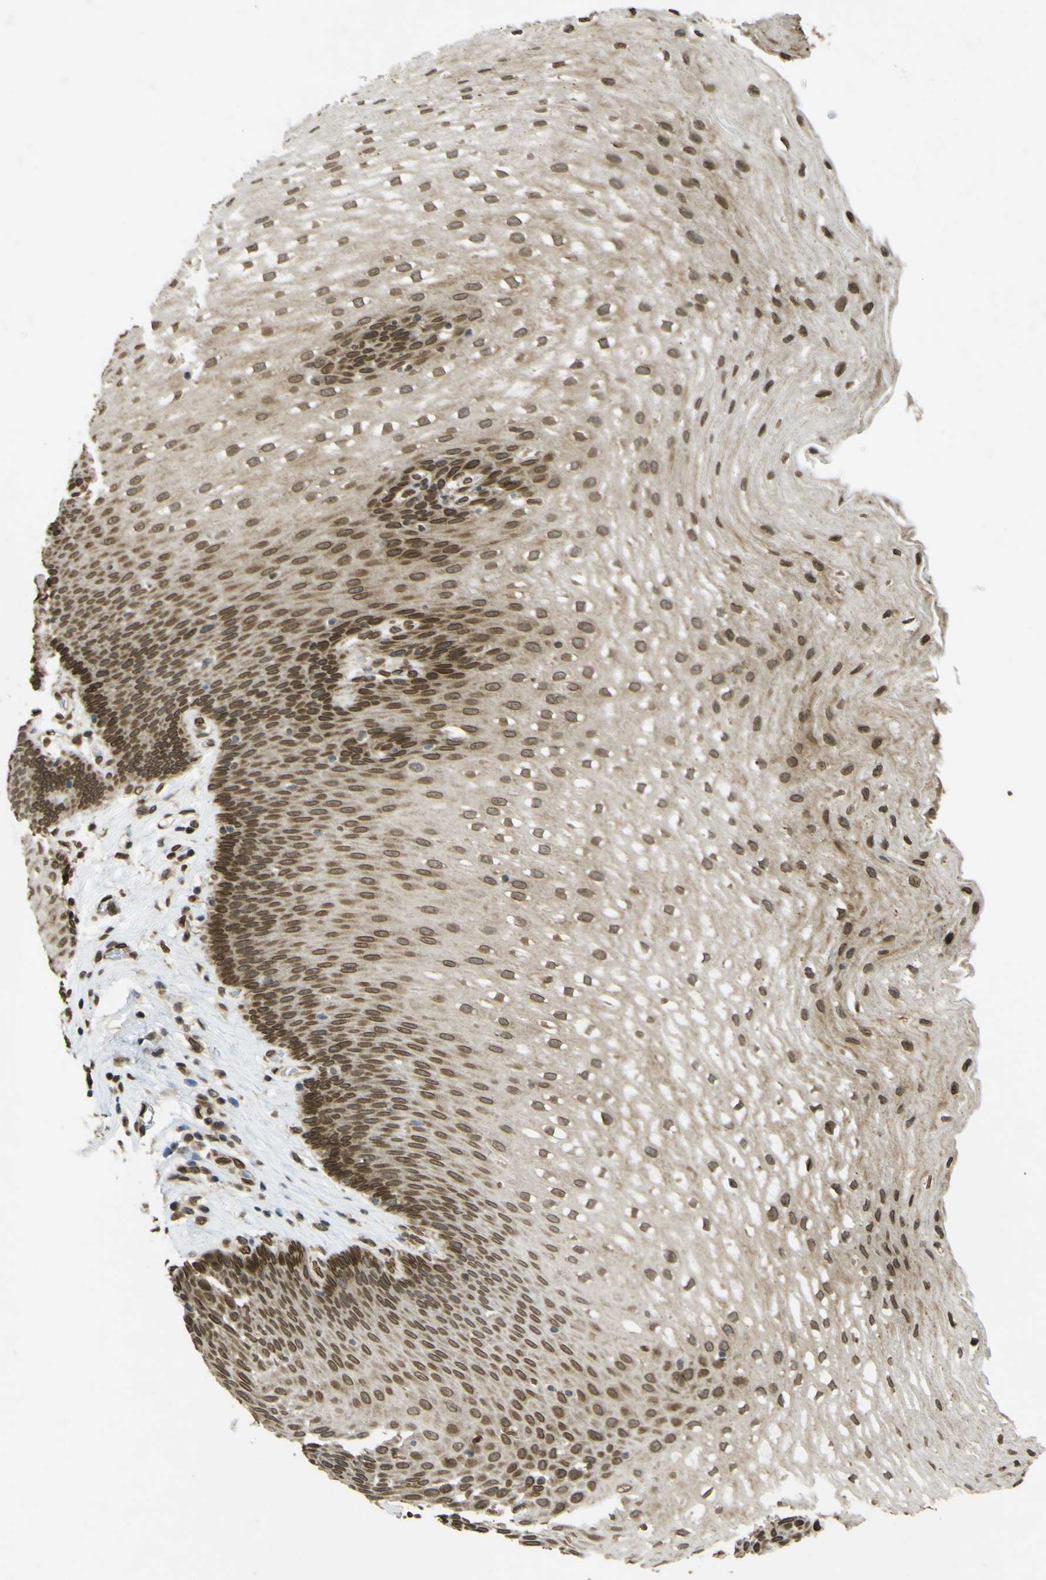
{"staining": {"intensity": "strong", "quantity": ">75%", "location": "cytoplasmic/membranous,nuclear"}, "tissue": "esophagus", "cell_type": "Squamous epithelial cells", "image_type": "normal", "snomed": [{"axis": "morphology", "description": "Normal tissue, NOS"}, {"axis": "topography", "description": "Esophagus"}], "caption": "High-power microscopy captured an immunohistochemistry image of benign esophagus, revealing strong cytoplasmic/membranous,nuclear staining in about >75% of squamous epithelial cells.", "gene": "GALNT1", "patient": {"sex": "male", "age": 48}}